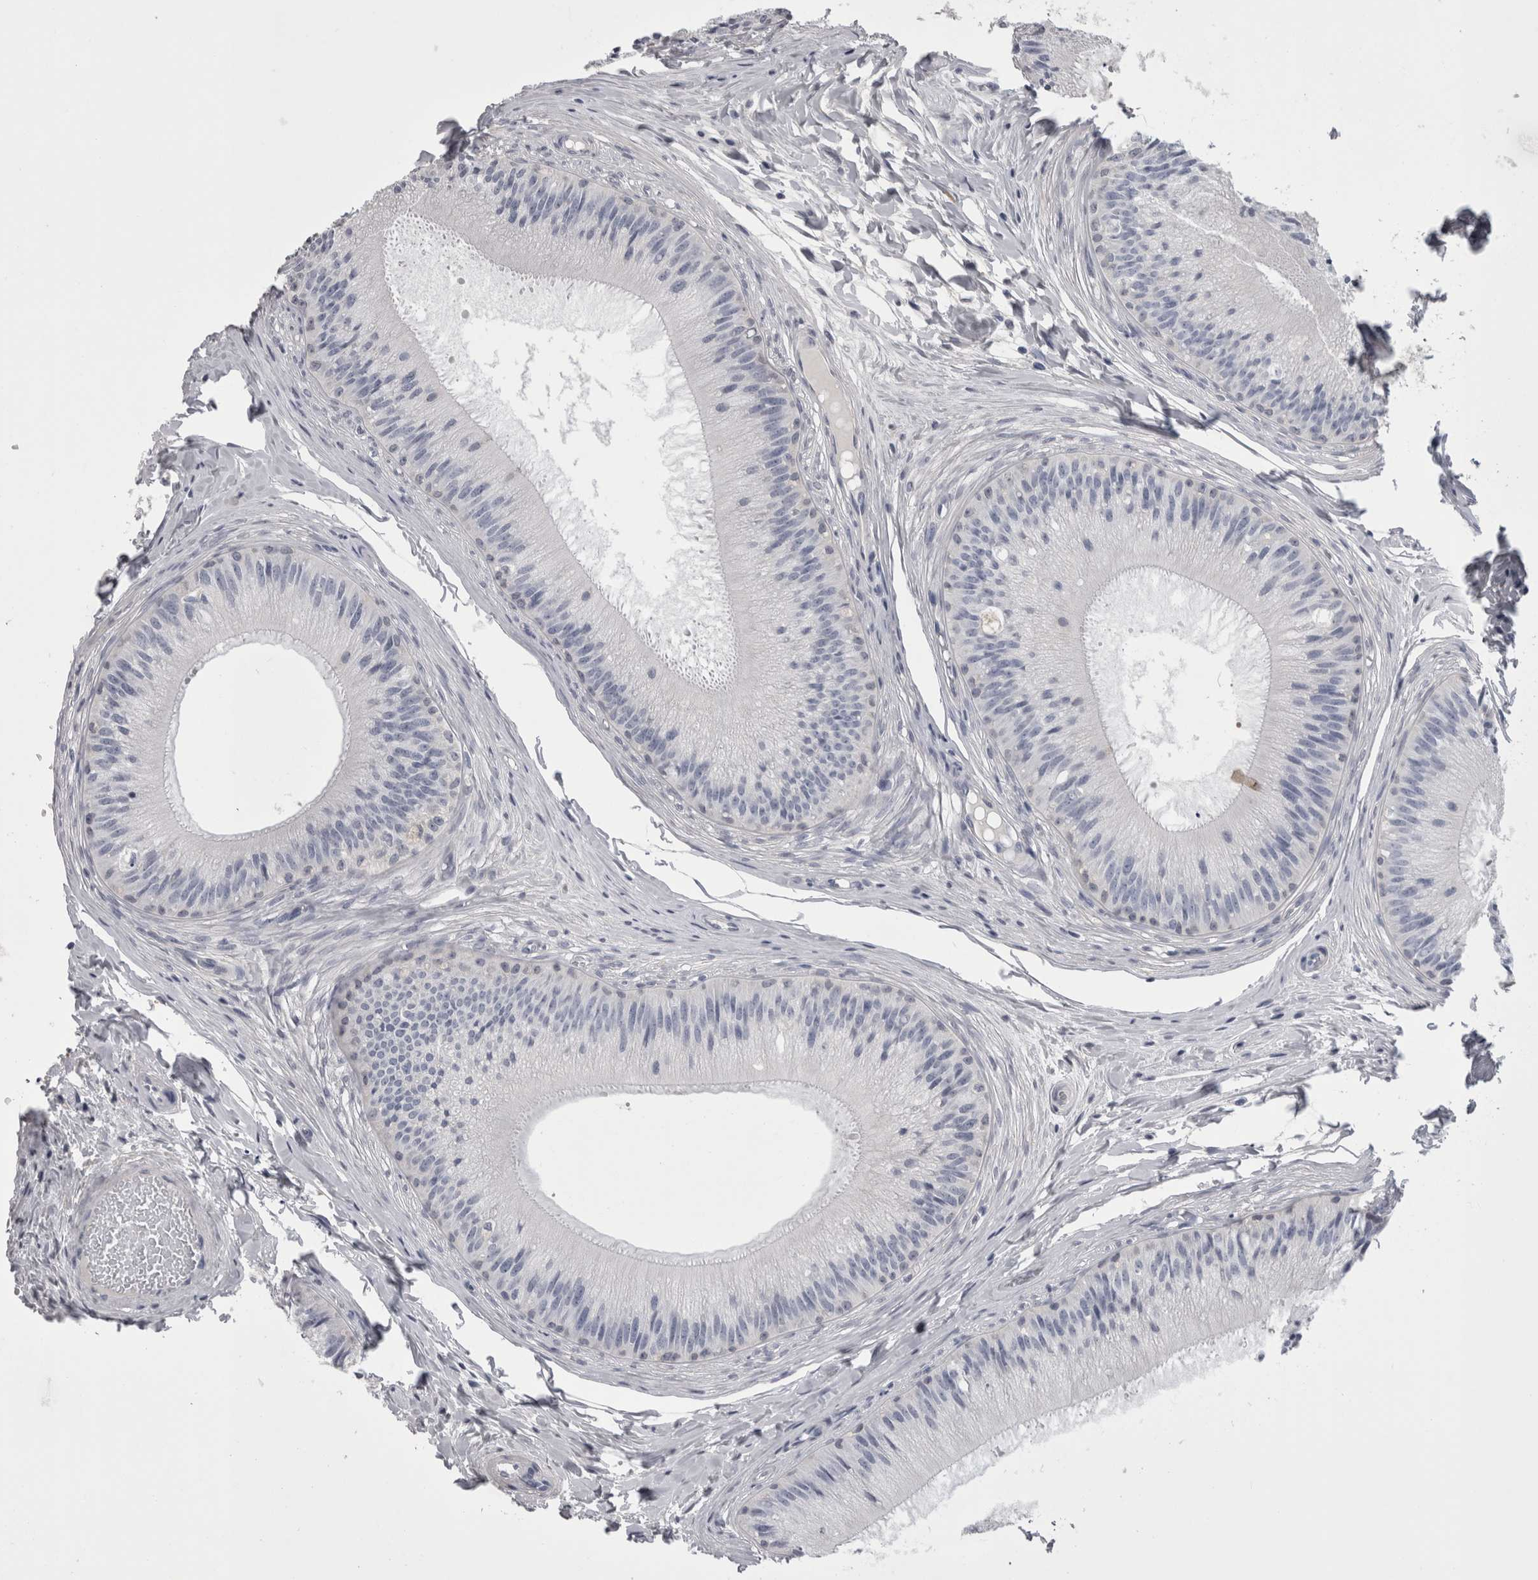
{"staining": {"intensity": "negative", "quantity": "none", "location": "none"}, "tissue": "epididymis", "cell_type": "Glandular cells", "image_type": "normal", "snomed": [{"axis": "morphology", "description": "Normal tissue, NOS"}, {"axis": "topography", "description": "Epididymis"}], "caption": "High magnification brightfield microscopy of normal epididymis stained with DAB (brown) and counterstained with hematoxylin (blue): glandular cells show no significant expression. (DAB immunohistochemistry (IHC), high magnification).", "gene": "AFMID", "patient": {"sex": "male", "age": 31}}